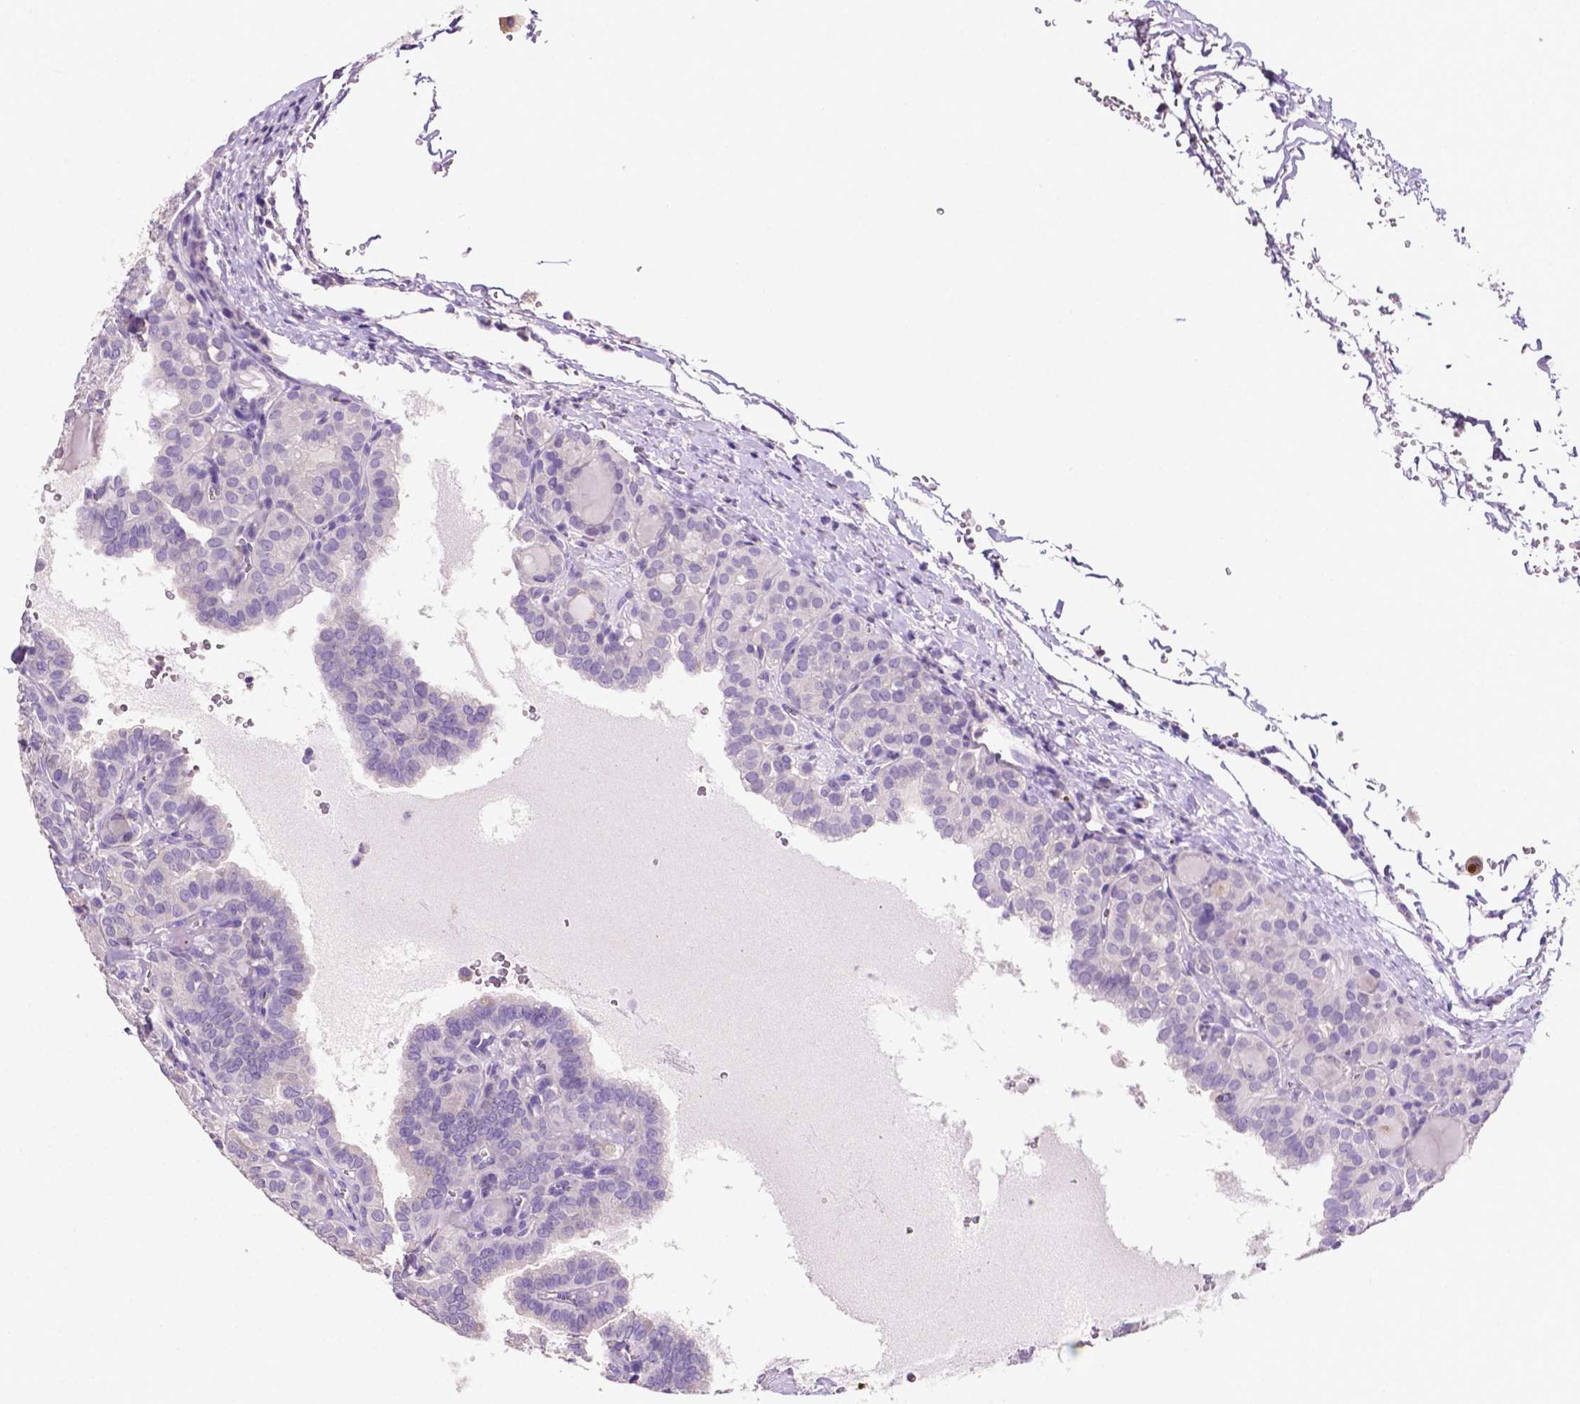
{"staining": {"intensity": "negative", "quantity": "none", "location": "none"}, "tissue": "thyroid cancer", "cell_type": "Tumor cells", "image_type": "cancer", "snomed": [{"axis": "morphology", "description": "Papillary adenocarcinoma, NOS"}, {"axis": "topography", "description": "Thyroid gland"}], "caption": "The histopathology image exhibits no significant expression in tumor cells of thyroid papillary adenocarcinoma.", "gene": "PRPS2", "patient": {"sex": "female", "age": 41}}